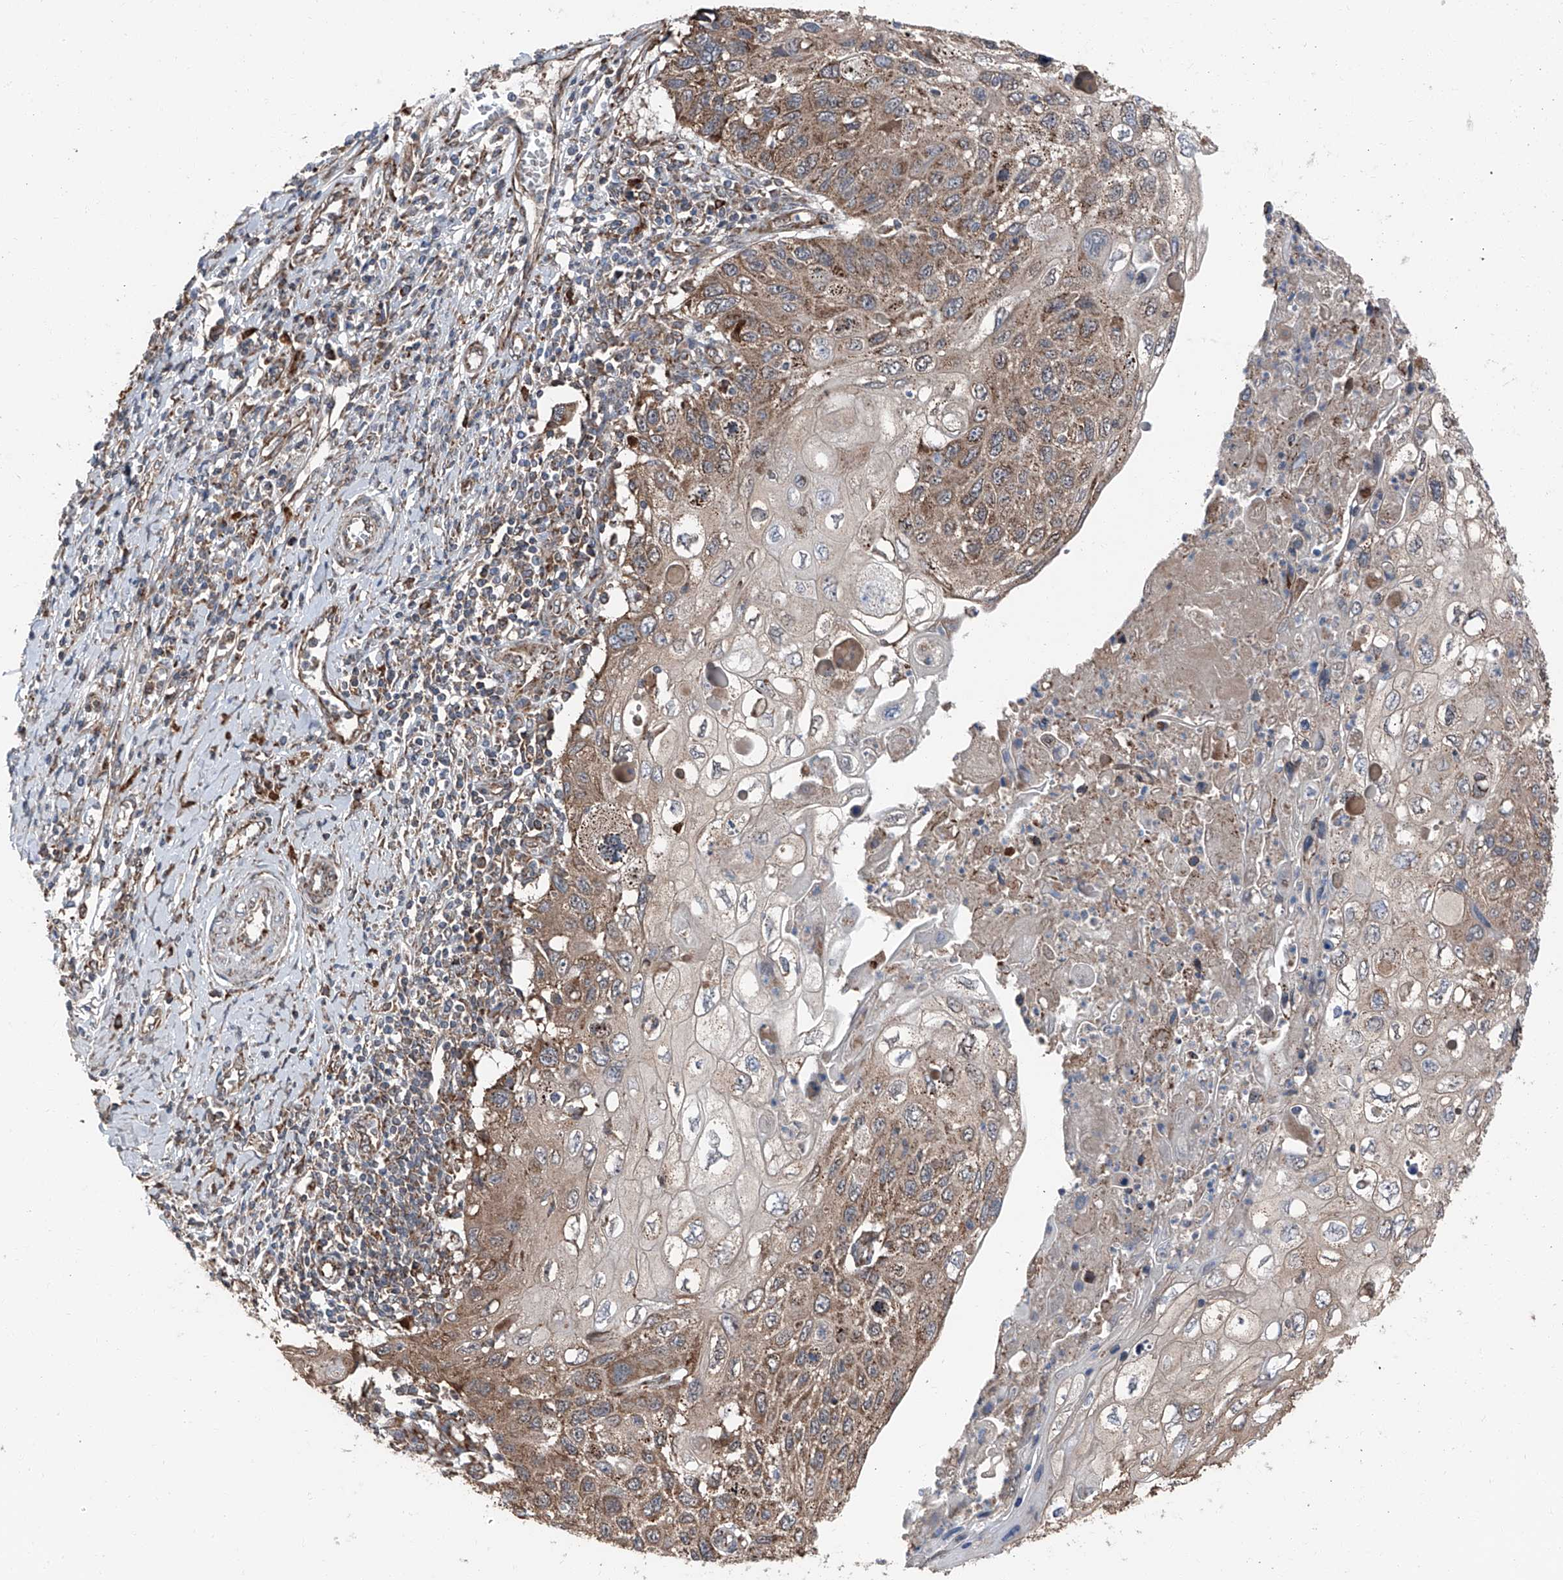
{"staining": {"intensity": "moderate", "quantity": "25%-75%", "location": "cytoplasmic/membranous"}, "tissue": "cervical cancer", "cell_type": "Tumor cells", "image_type": "cancer", "snomed": [{"axis": "morphology", "description": "Squamous cell carcinoma, NOS"}, {"axis": "topography", "description": "Cervix"}], "caption": "Immunohistochemistry (IHC) (DAB (3,3'-diaminobenzidine)) staining of human cervical cancer reveals moderate cytoplasmic/membranous protein staining in approximately 25%-75% of tumor cells.", "gene": "LIMK1", "patient": {"sex": "female", "age": 70}}